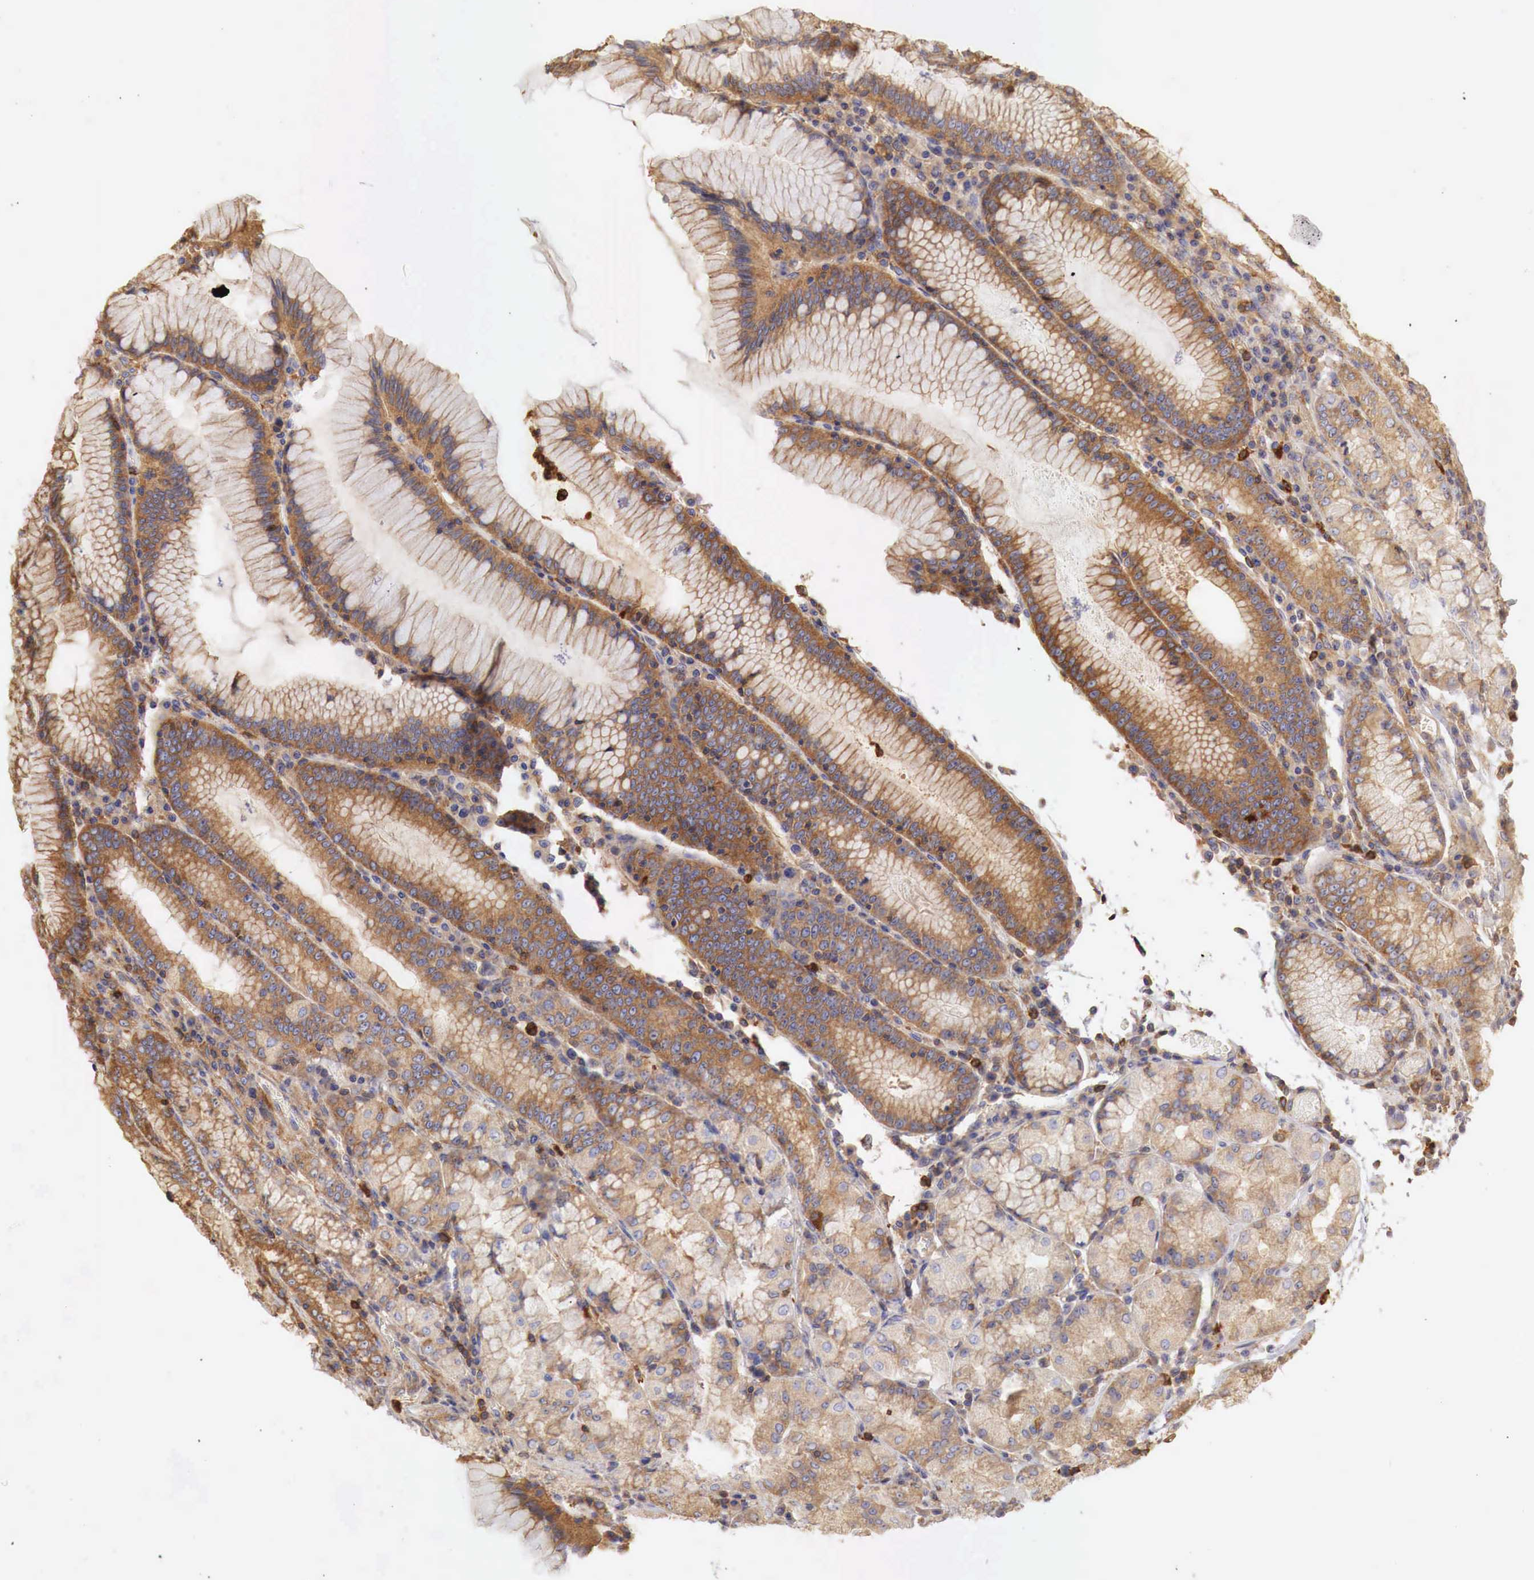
{"staining": {"intensity": "moderate", "quantity": ">75%", "location": "cytoplasmic/membranous"}, "tissue": "stomach", "cell_type": "Glandular cells", "image_type": "normal", "snomed": [{"axis": "morphology", "description": "Normal tissue, NOS"}, {"axis": "topography", "description": "Stomach, lower"}], "caption": "Protein expression analysis of benign human stomach reveals moderate cytoplasmic/membranous expression in about >75% of glandular cells.", "gene": "G6PD", "patient": {"sex": "female", "age": 43}}